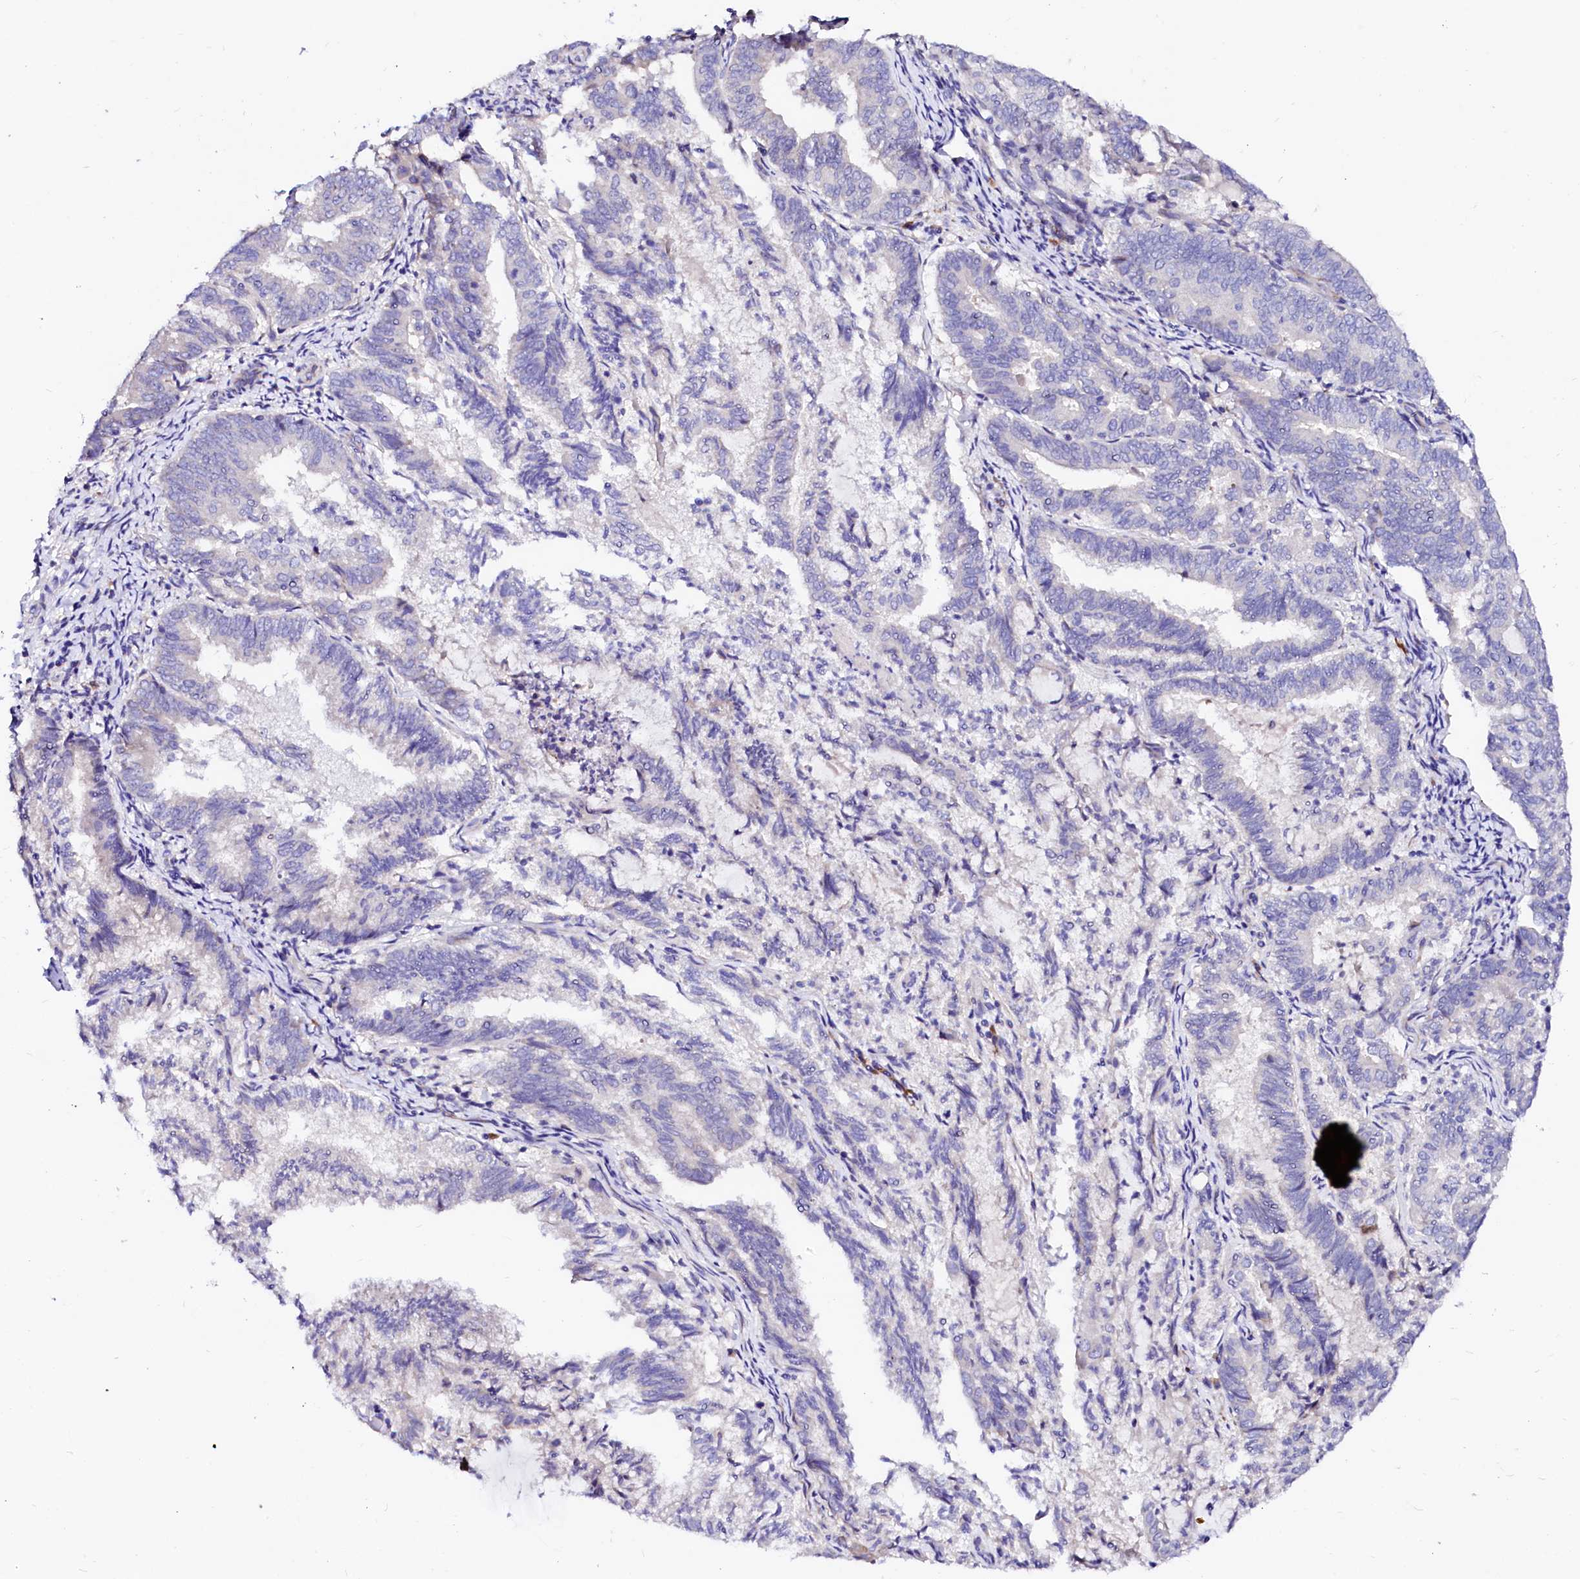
{"staining": {"intensity": "negative", "quantity": "none", "location": "none"}, "tissue": "endometrial cancer", "cell_type": "Tumor cells", "image_type": "cancer", "snomed": [{"axis": "morphology", "description": "Adenocarcinoma, NOS"}, {"axis": "topography", "description": "Endometrium"}], "caption": "The immunohistochemistry (IHC) photomicrograph has no significant staining in tumor cells of endometrial adenocarcinoma tissue. (DAB (3,3'-diaminobenzidine) immunohistochemistry with hematoxylin counter stain).", "gene": "BTBD16", "patient": {"sex": "female", "age": 80}}